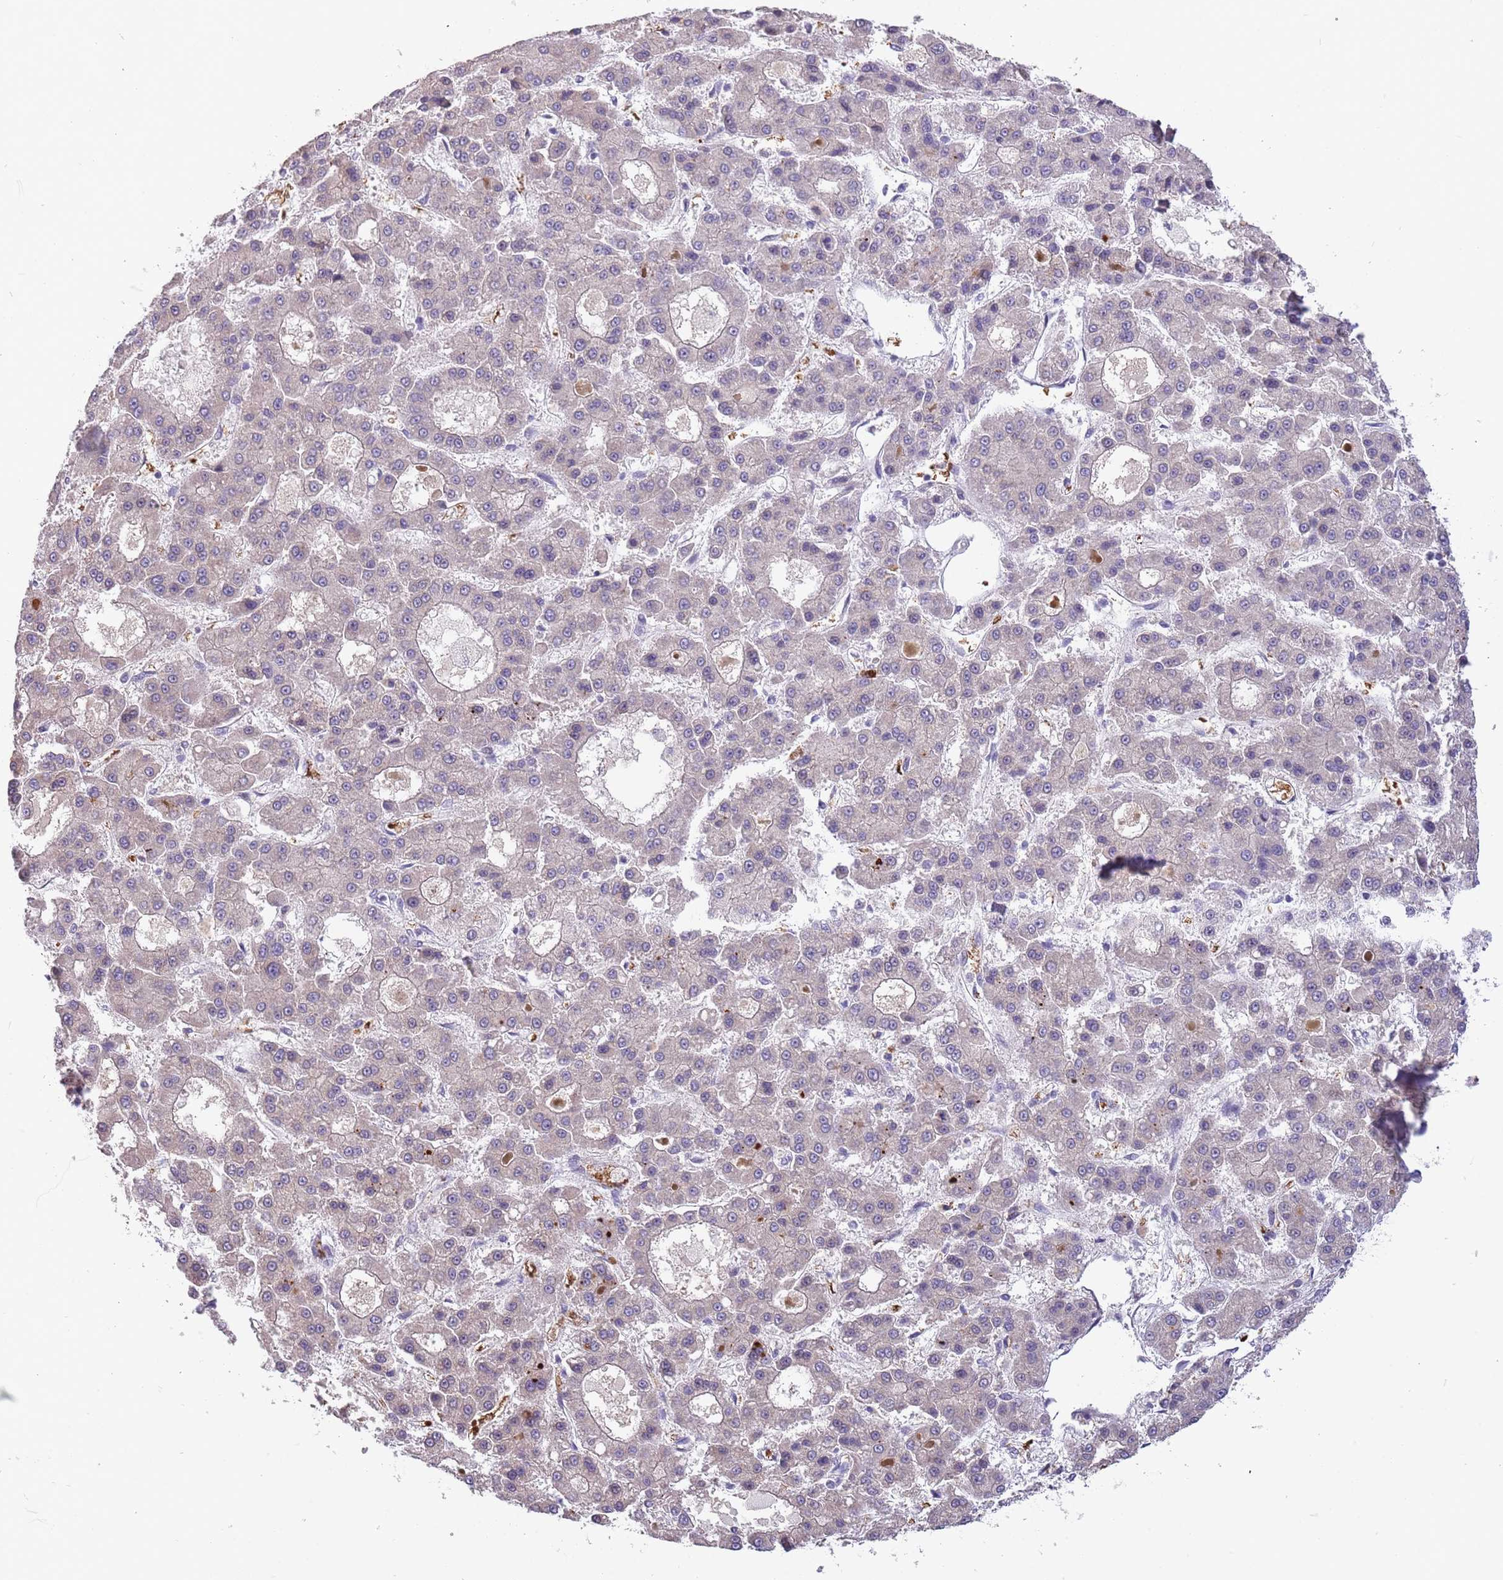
{"staining": {"intensity": "negative", "quantity": "none", "location": "none"}, "tissue": "liver cancer", "cell_type": "Tumor cells", "image_type": "cancer", "snomed": [{"axis": "morphology", "description": "Carcinoma, Hepatocellular, NOS"}, {"axis": "topography", "description": "Liver"}], "caption": "Tumor cells show no significant staining in hepatocellular carcinoma (liver). The staining was performed using DAB (3,3'-diaminobenzidine) to visualize the protein expression in brown, while the nuclei were stained in blue with hematoxylin (Magnification: 20x).", "gene": "LYPD6B", "patient": {"sex": "male", "age": 70}}